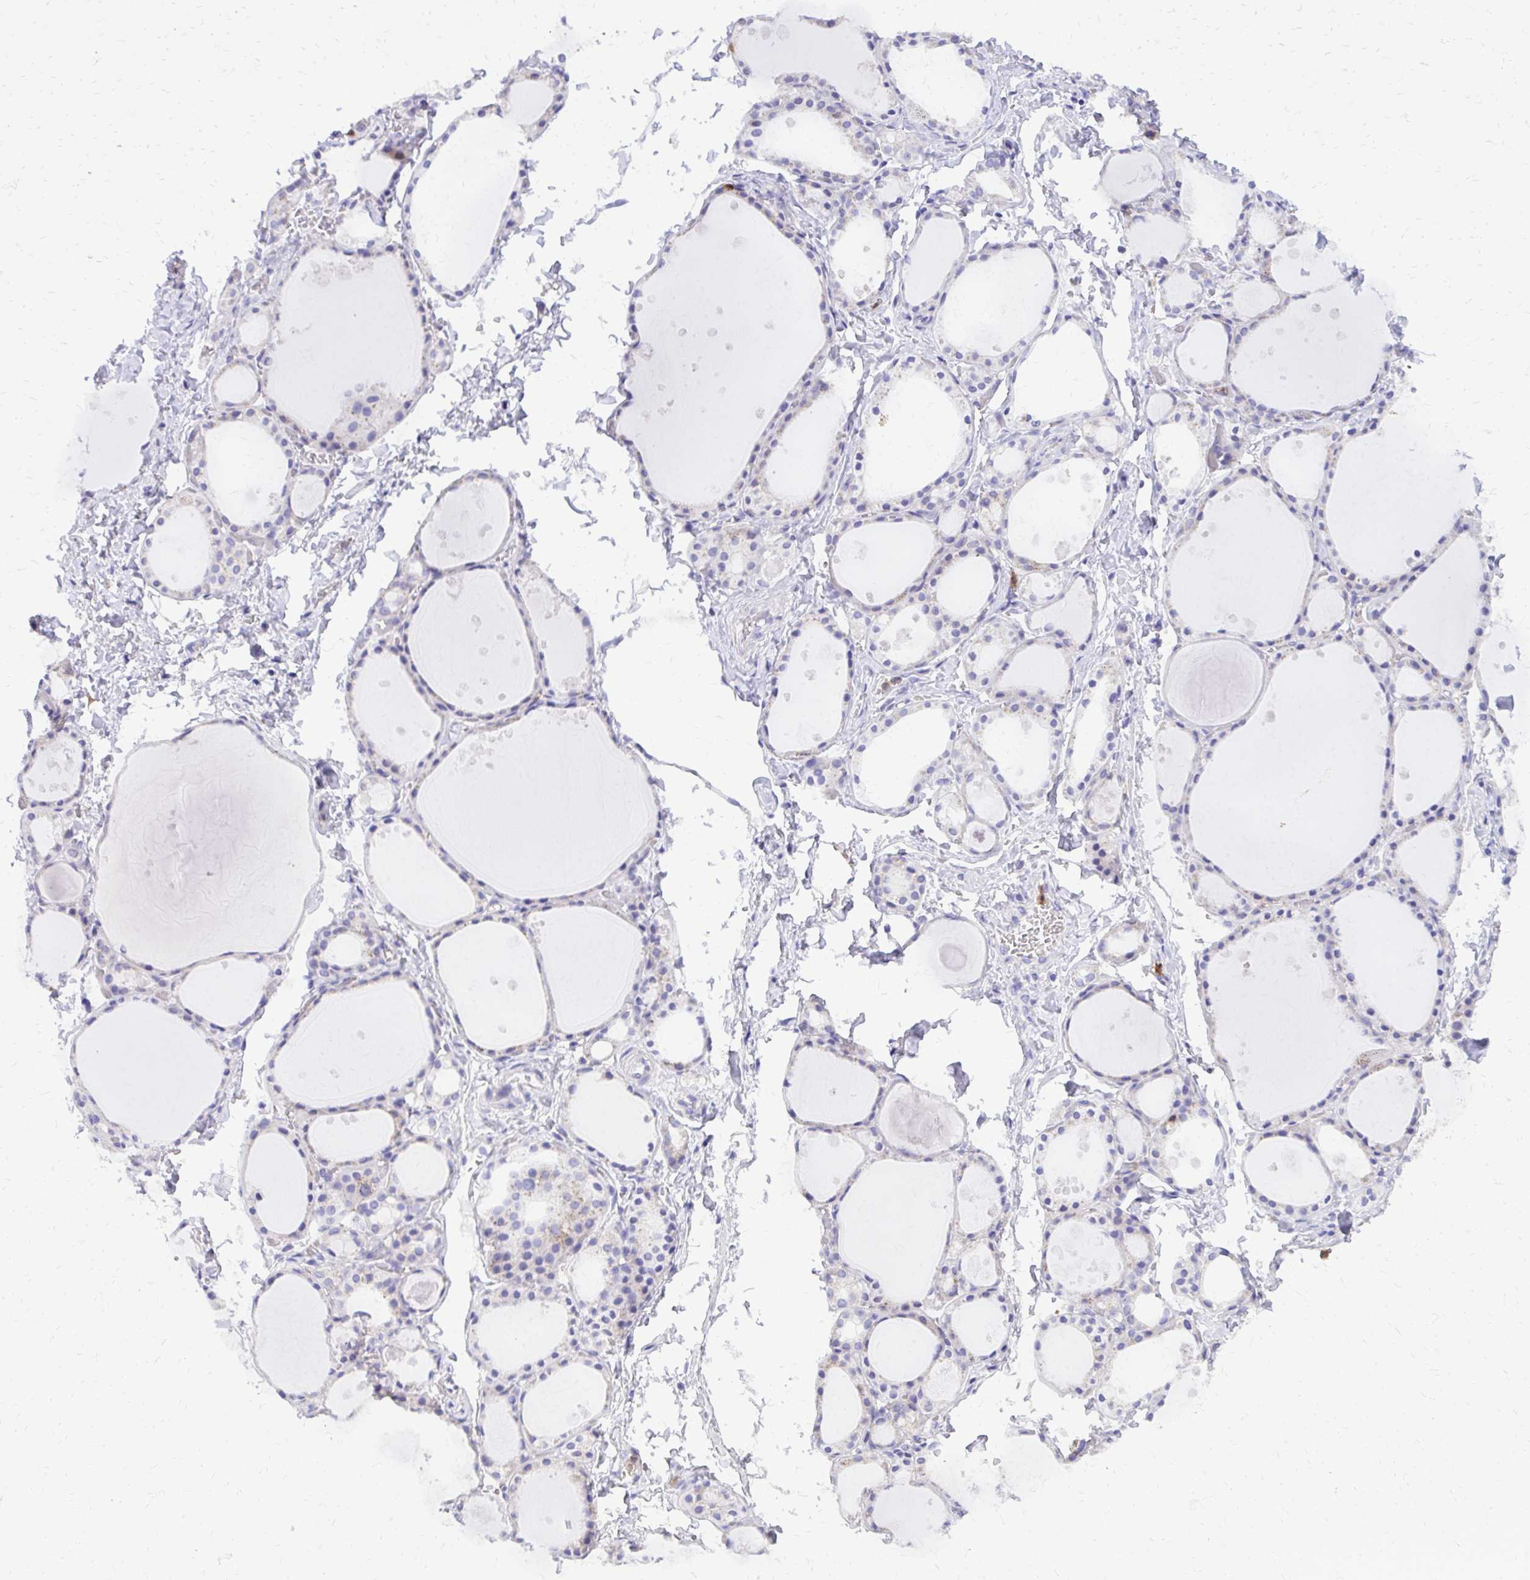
{"staining": {"intensity": "weak", "quantity": "<25%", "location": "cytoplasmic/membranous"}, "tissue": "thyroid gland", "cell_type": "Glandular cells", "image_type": "normal", "snomed": [{"axis": "morphology", "description": "Normal tissue, NOS"}, {"axis": "topography", "description": "Thyroid gland"}], "caption": "Immunohistochemistry of benign thyroid gland reveals no expression in glandular cells.", "gene": "CAT", "patient": {"sex": "male", "age": 68}}